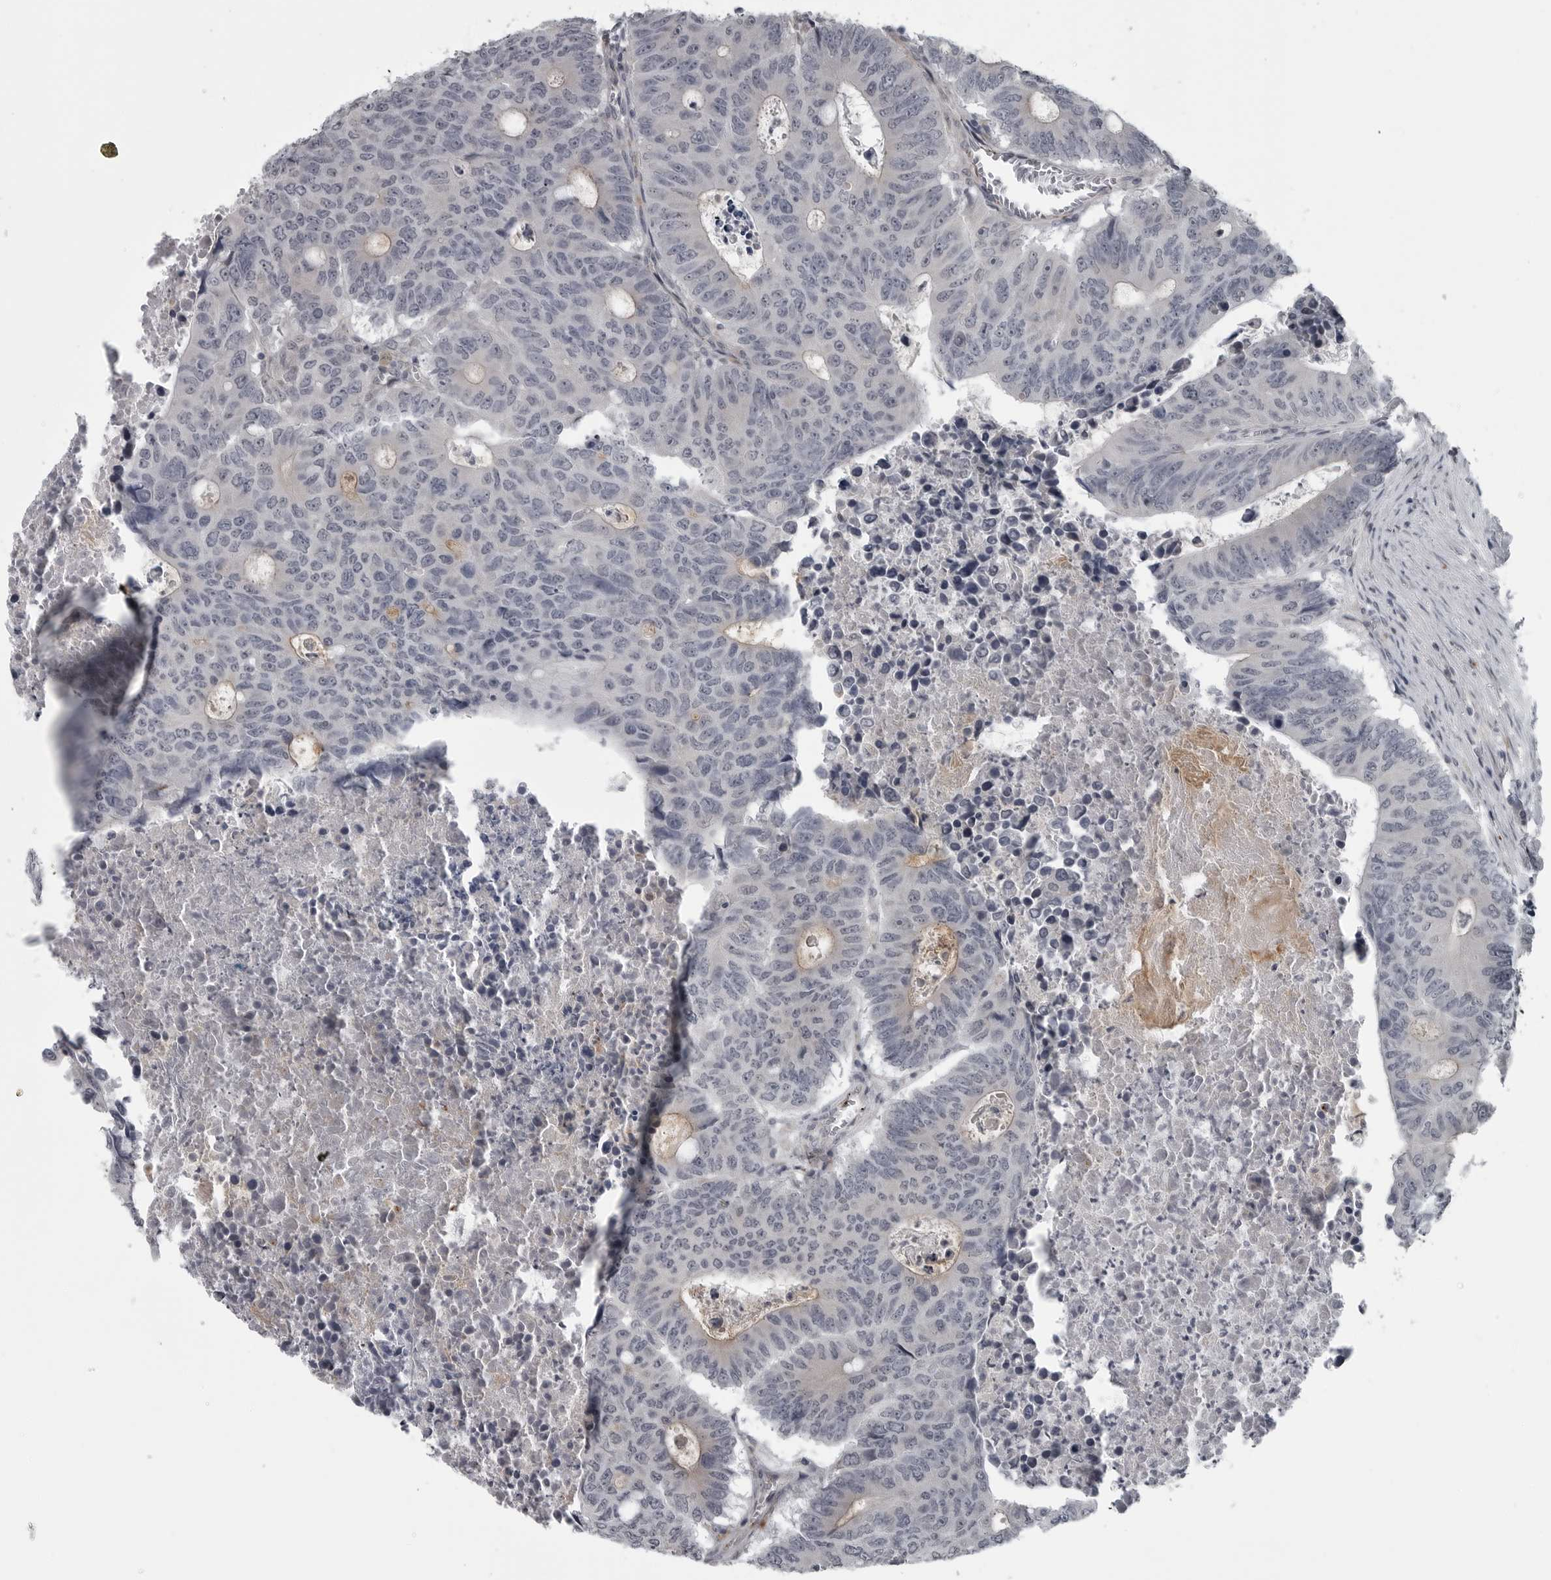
{"staining": {"intensity": "weak", "quantity": "<25%", "location": "cytoplasmic/membranous"}, "tissue": "colorectal cancer", "cell_type": "Tumor cells", "image_type": "cancer", "snomed": [{"axis": "morphology", "description": "Adenocarcinoma, NOS"}, {"axis": "topography", "description": "Colon"}], "caption": "An immunohistochemistry photomicrograph of colorectal adenocarcinoma is shown. There is no staining in tumor cells of colorectal adenocarcinoma. (DAB immunohistochemistry visualized using brightfield microscopy, high magnification).", "gene": "LYSMD1", "patient": {"sex": "male", "age": 87}}